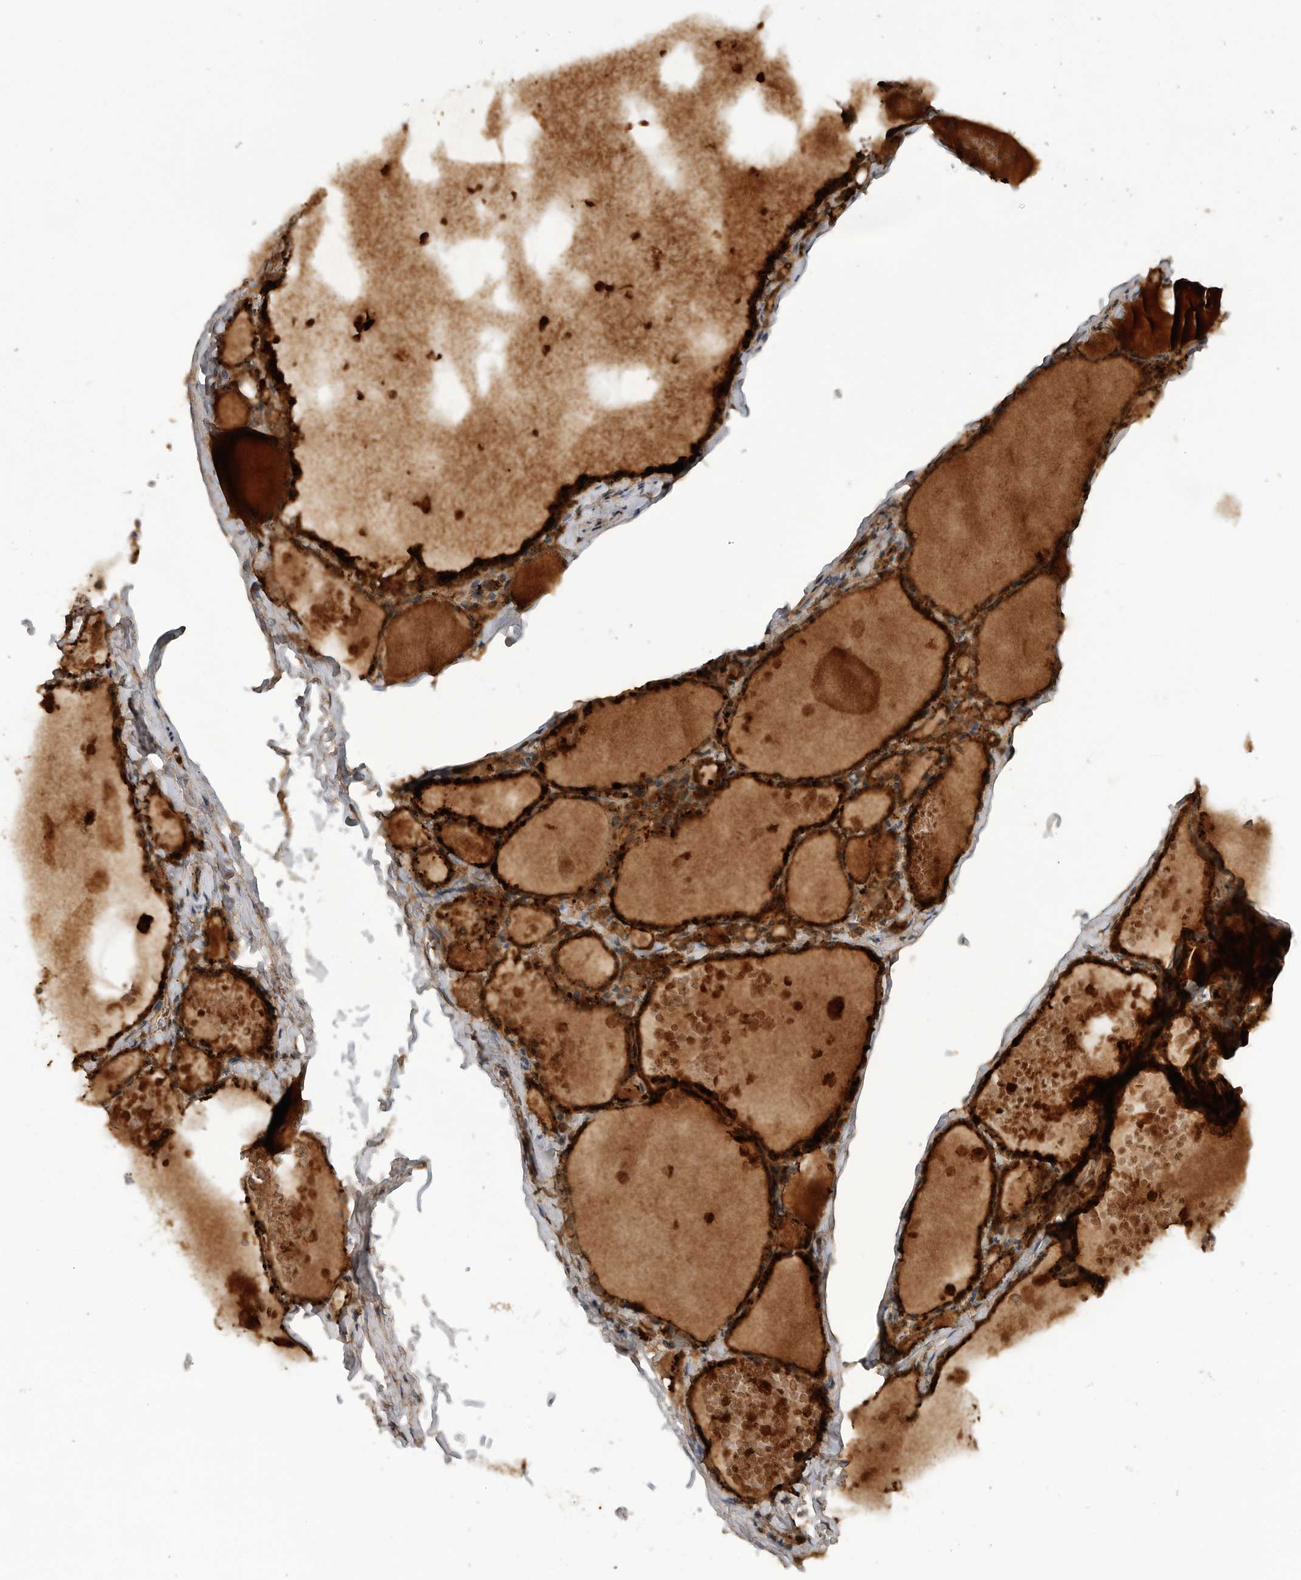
{"staining": {"intensity": "strong", "quantity": ">75%", "location": "cytoplasmic/membranous"}, "tissue": "thyroid gland", "cell_type": "Glandular cells", "image_type": "normal", "snomed": [{"axis": "morphology", "description": "Normal tissue, NOS"}, {"axis": "topography", "description": "Thyroid gland"}], "caption": "Immunohistochemistry (IHC) staining of unremarkable thyroid gland, which reveals high levels of strong cytoplasmic/membranous positivity in about >75% of glandular cells indicating strong cytoplasmic/membranous protein positivity. The staining was performed using DAB (brown) for protein detection and nuclei were counterstained in hematoxylin (blue).", "gene": "PRDX4", "patient": {"sex": "male", "age": 56}}